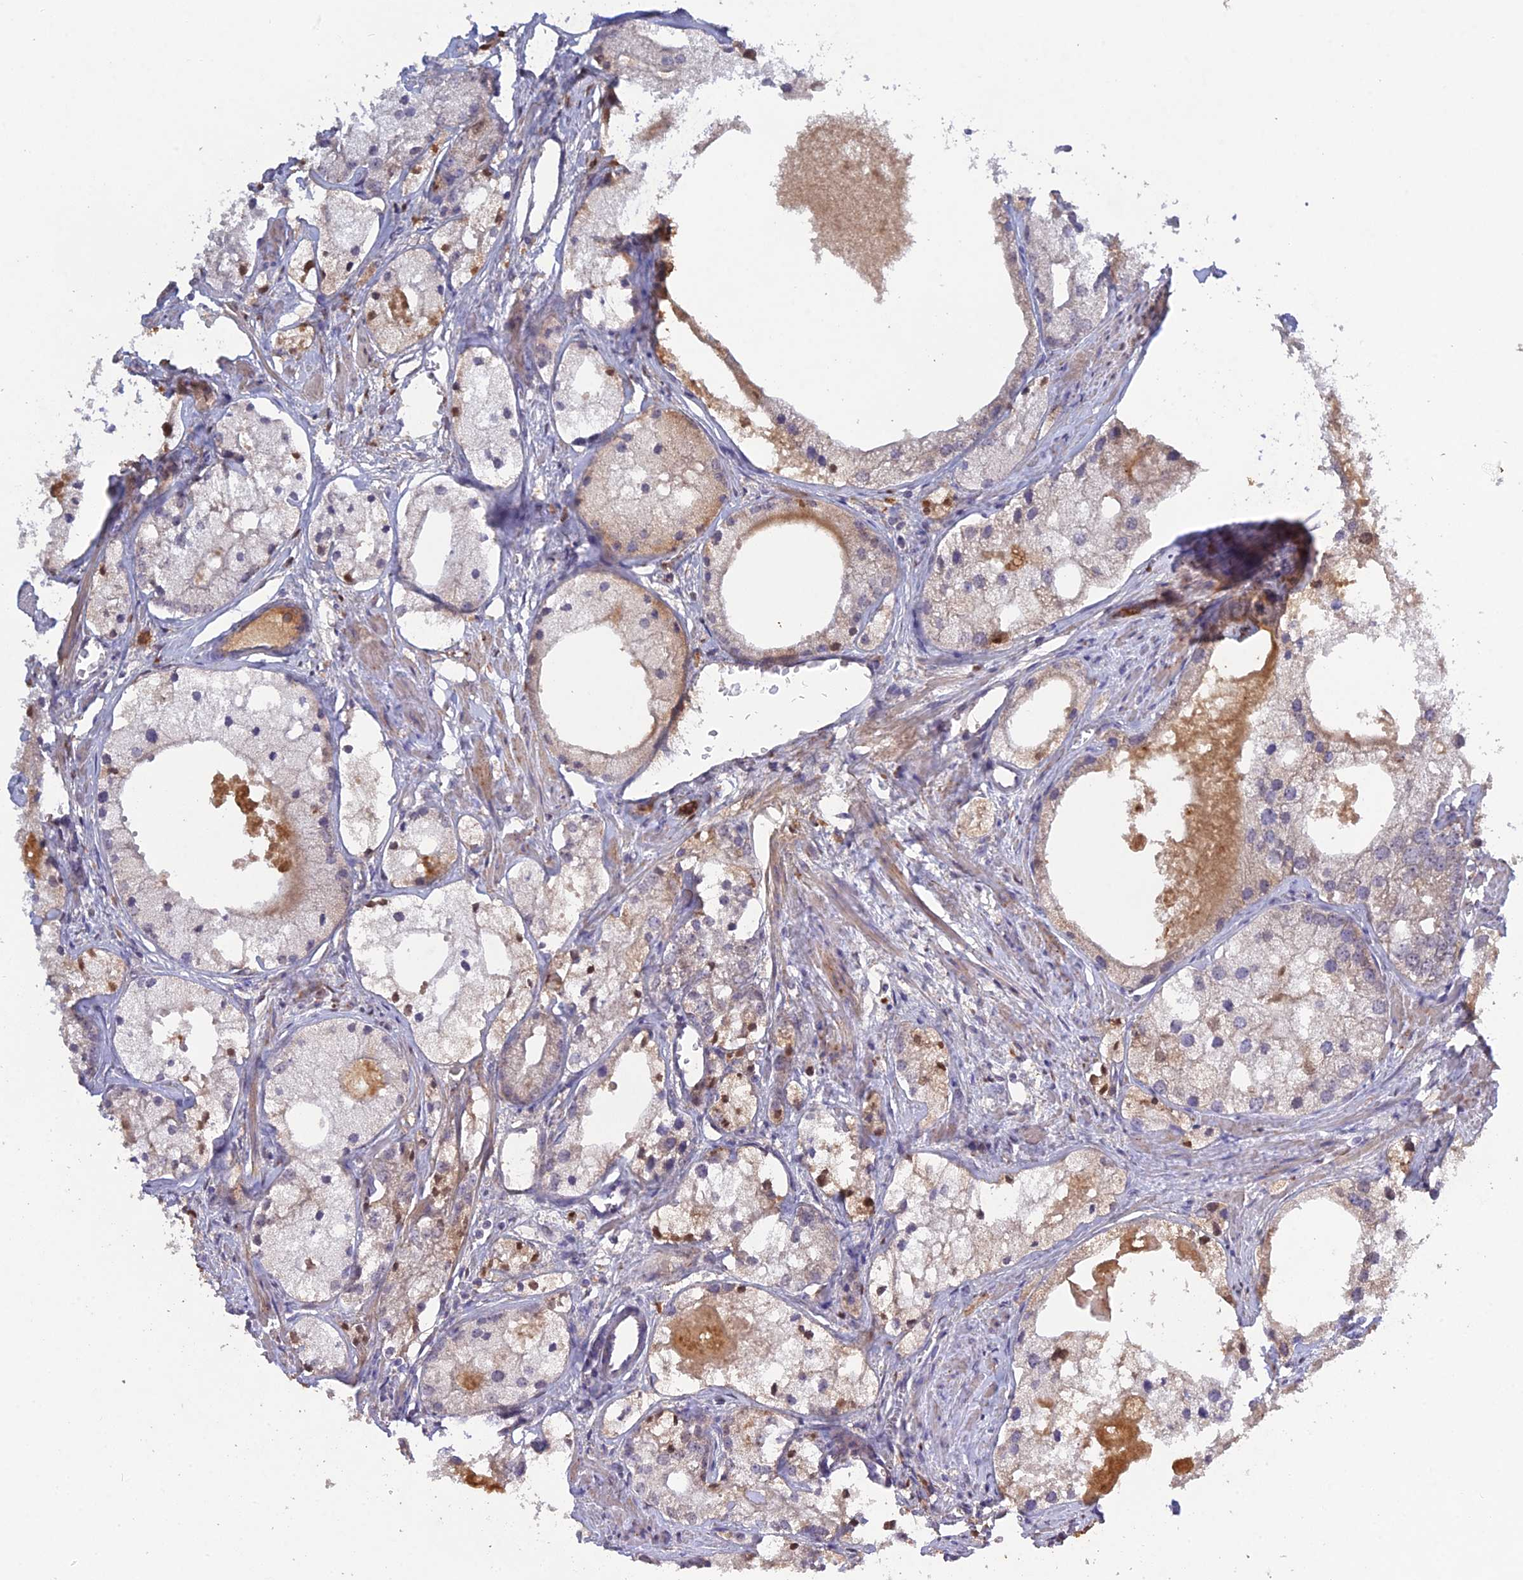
{"staining": {"intensity": "negative", "quantity": "none", "location": "none"}, "tissue": "prostate cancer", "cell_type": "Tumor cells", "image_type": "cancer", "snomed": [{"axis": "morphology", "description": "Adenocarcinoma, Low grade"}, {"axis": "topography", "description": "Prostate"}], "caption": "IHC of prostate cancer exhibits no expression in tumor cells.", "gene": "SLC39A13", "patient": {"sex": "male", "age": 69}}